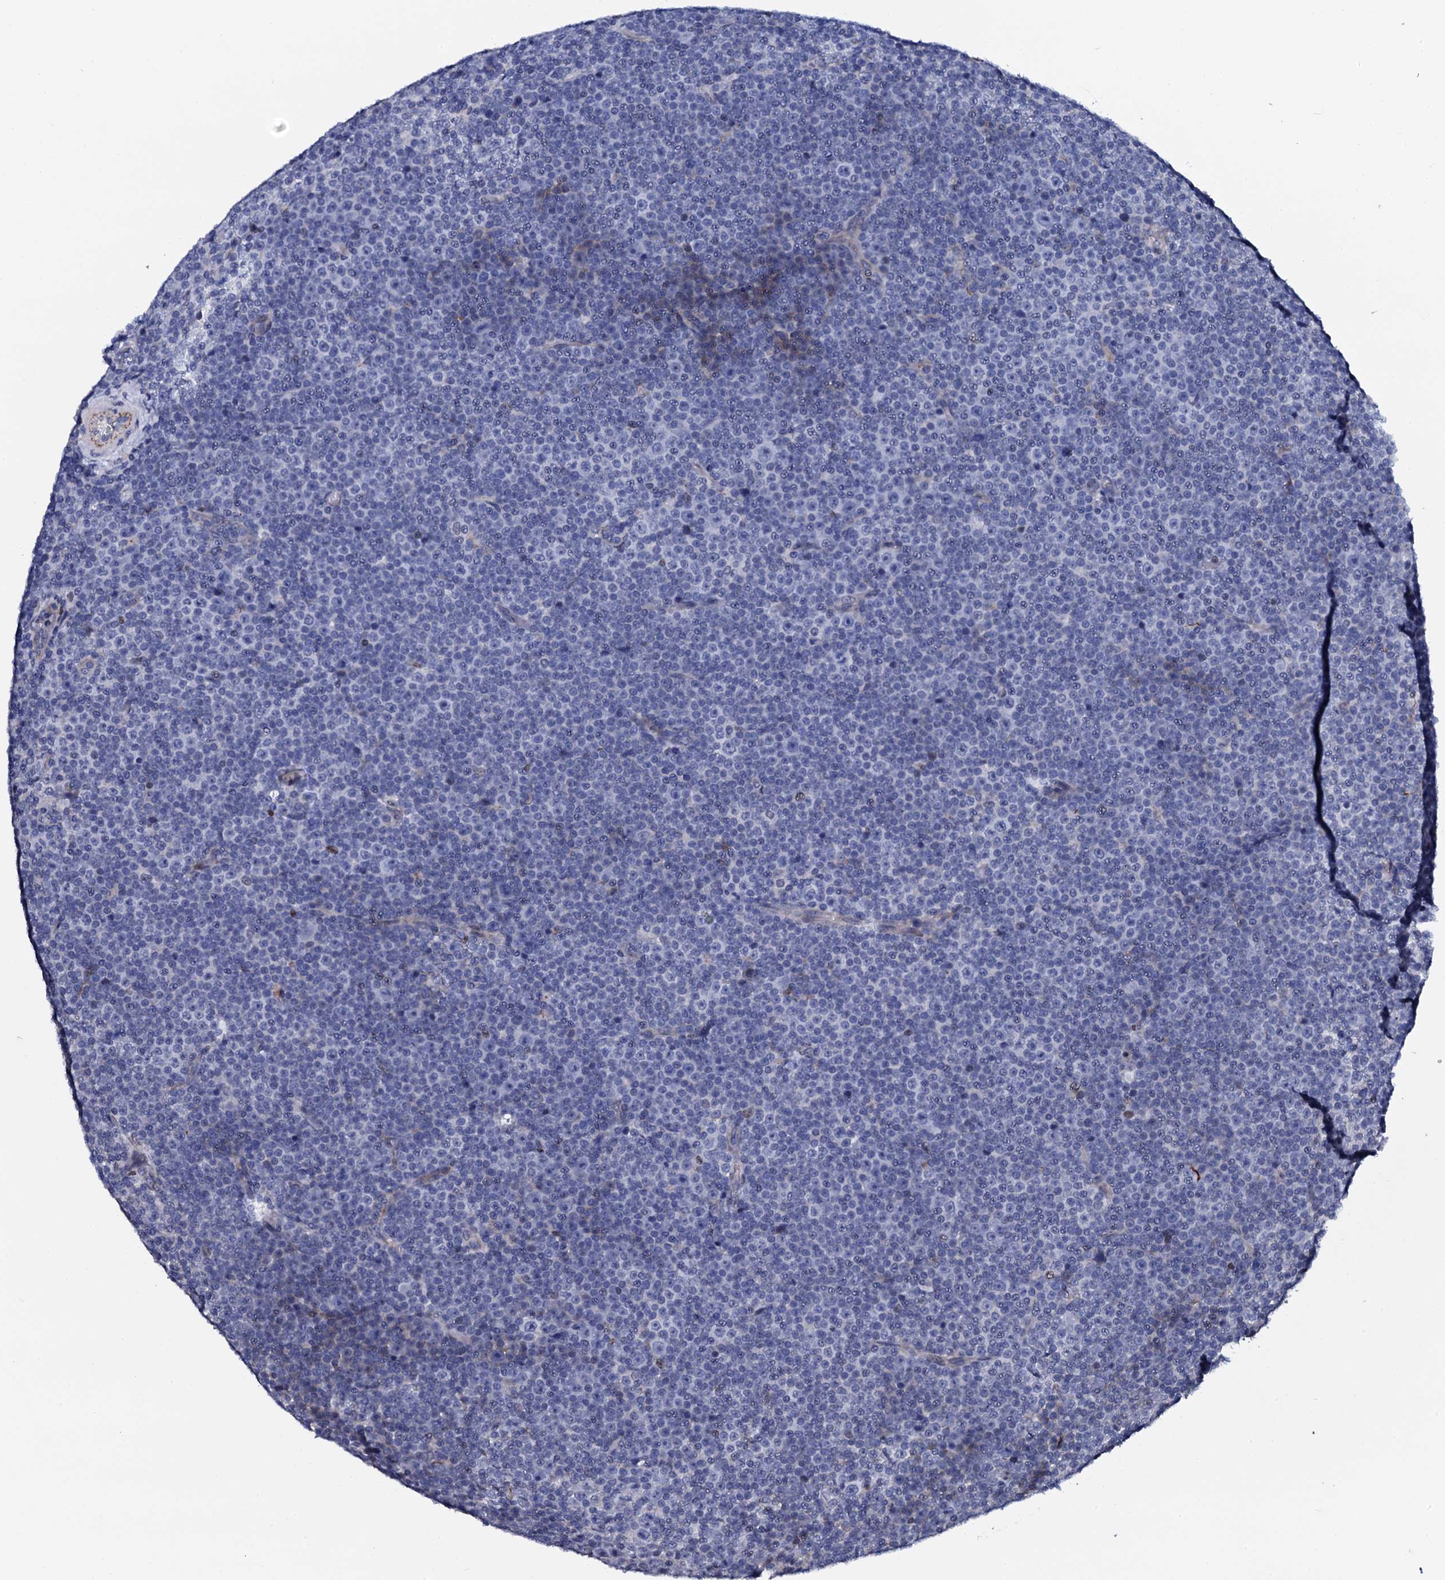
{"staining": {"intensity": "negative", "quantity": "none", "location": "none"}, "tissue": "lymphoma", "cell_type": "Tumor cells", "image_type": "cancer", "snomed": [{"axis": "morphology", "description": "Malignant lymphoma, non-Hodgkin's type, Low grade"}, {"axis": "topography", "description": "Lymph node"}], "caption": "Human low-grade malignant lymphoma, non-Hodgkin's type stained for a protein using immunohistochemistry shows no positivity in tumor cells.", "gene": "NPM2", "patient": {"sex": "female", "age": 67}}